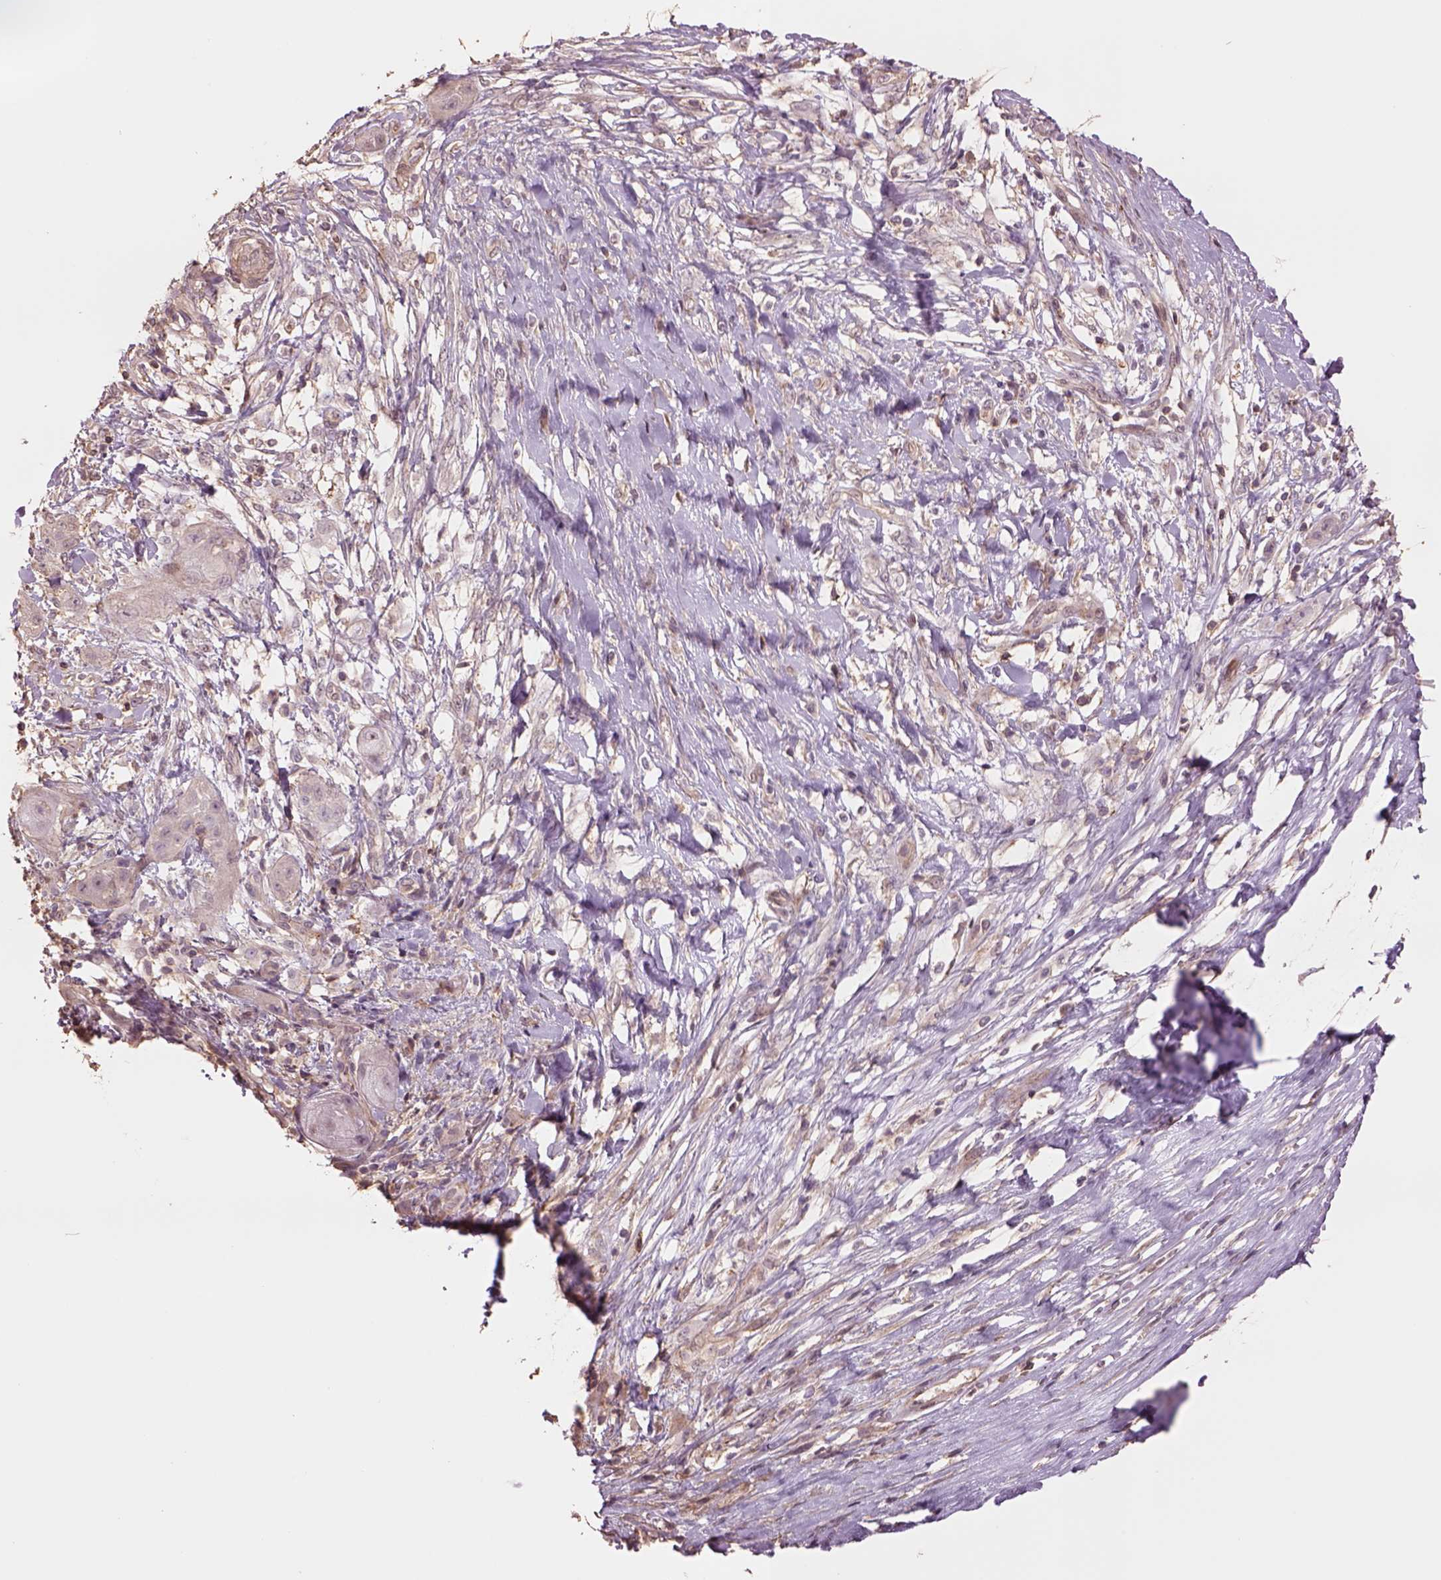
{"staining": {"intensity": "negative", "quantity": "none", "location": "none"}, "tissue": "skin cancer", "cell_type": "Tumor cells", "image_type": "cancer", "snomed": [{"axis": "morphology", "description": "Squamous cell carcinoma, NOS"}, {"axis": "topography", "description": "Skin"}], "caption": "This is a image of immunohistochemistry (IHC) staining of squamous cell carcinoma (skin), which shows no staining in tumor cells.", "gene": "LIN7A", "patient": {"sex": "male", "age": 62}}